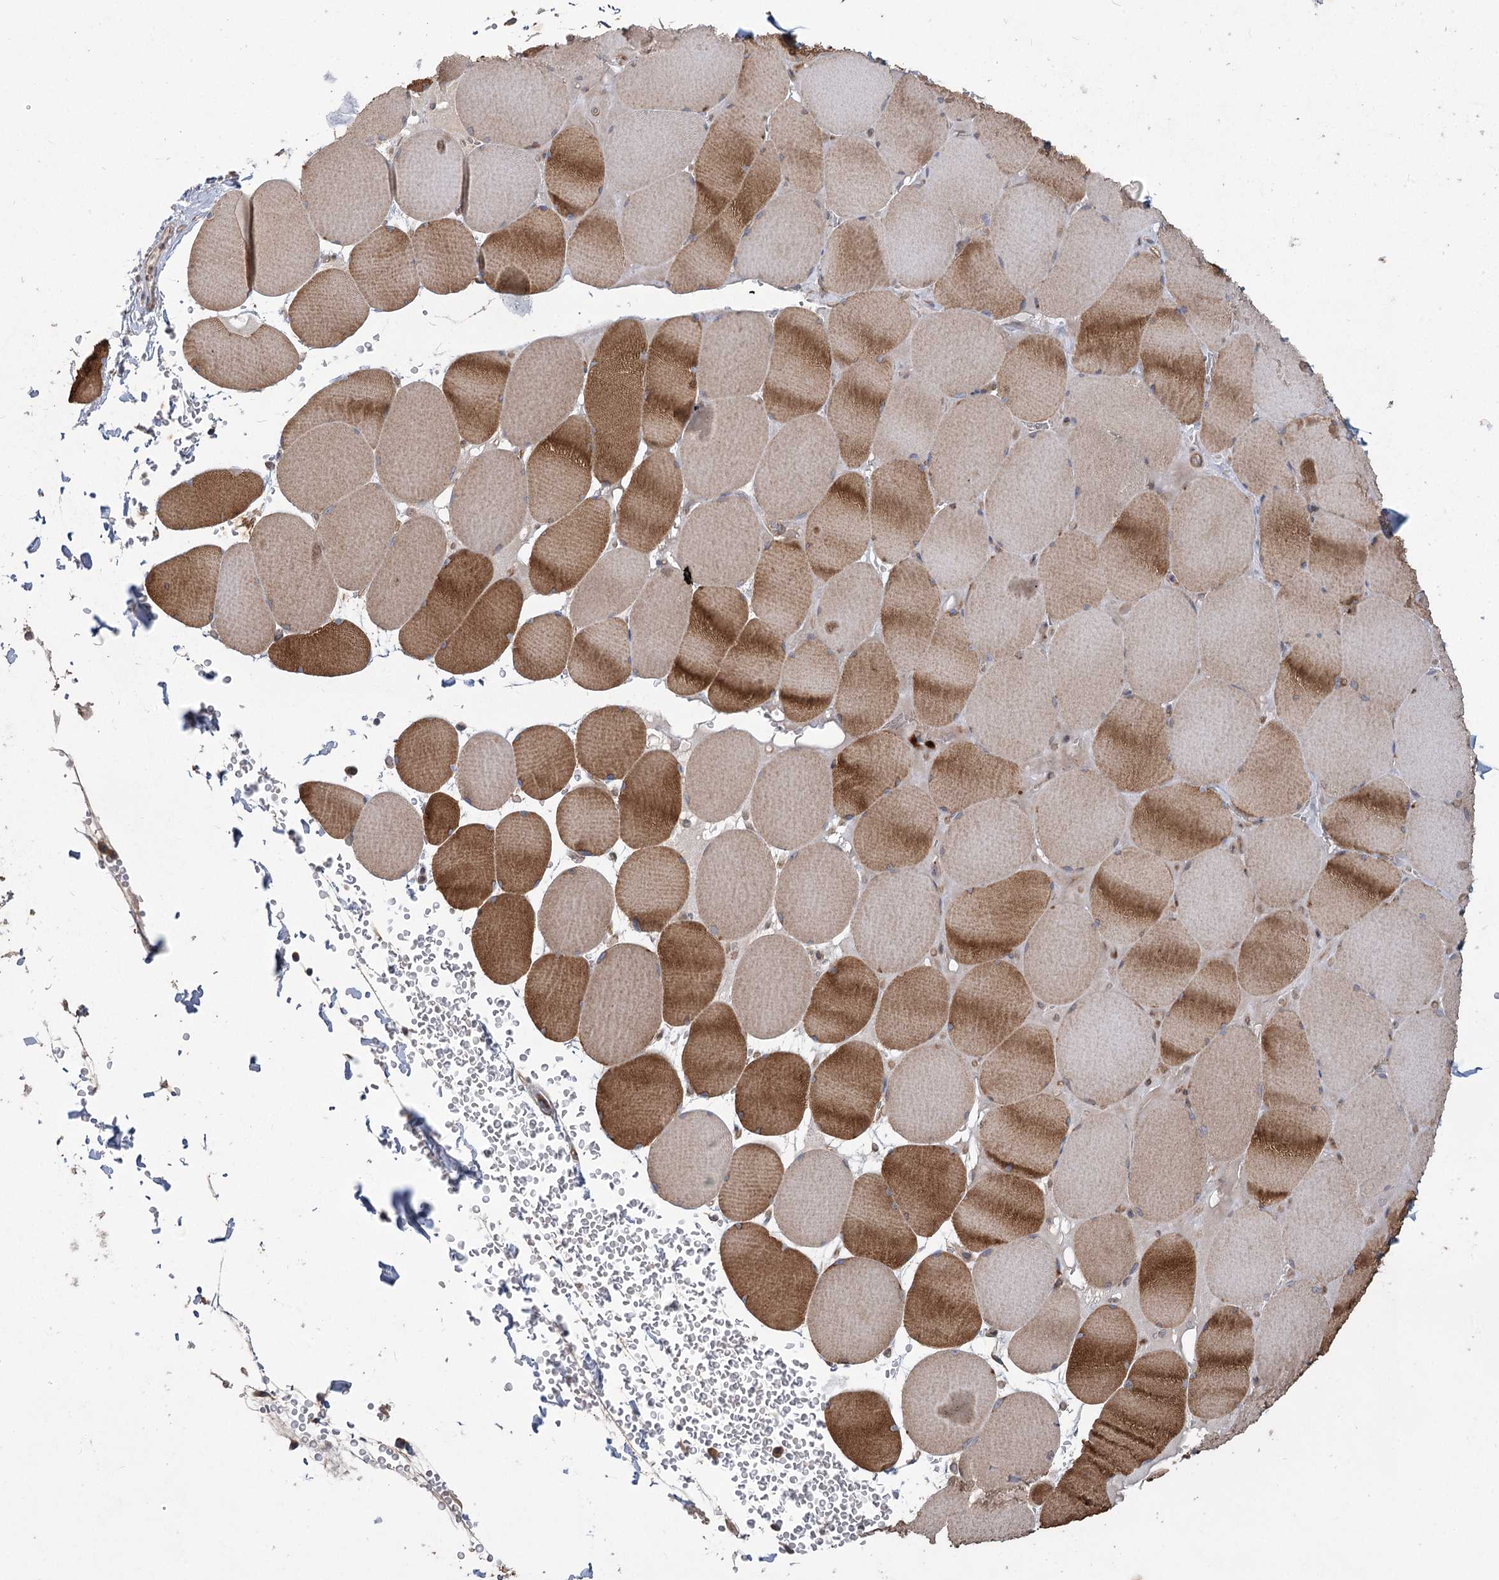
{"staining": {"intensity": "moderate", "quantity": "25%-75%", "location": "cytoplasmic/membranous"}, "tissue": "skeletal muscle", "cell_type": "Myocytes", "image_type": "normal", "snomed": [{"axis": "morphology", "description": "Normal tissue, NOS"}, {"axis": "topography", "description": "Skeletal muscle"}, {"axis": "topography", "description": "Head-Neck"}], "caption": "This micrograph reveals immunohistochemistry (IHC) staining of unremarkable skeletal muscle, with medium moderate cytoplasmic/membranous expression in approximately 25%-75% of myocytes.", "gene": "RIN2", "patient": {"sex": "male", "age": 66}}